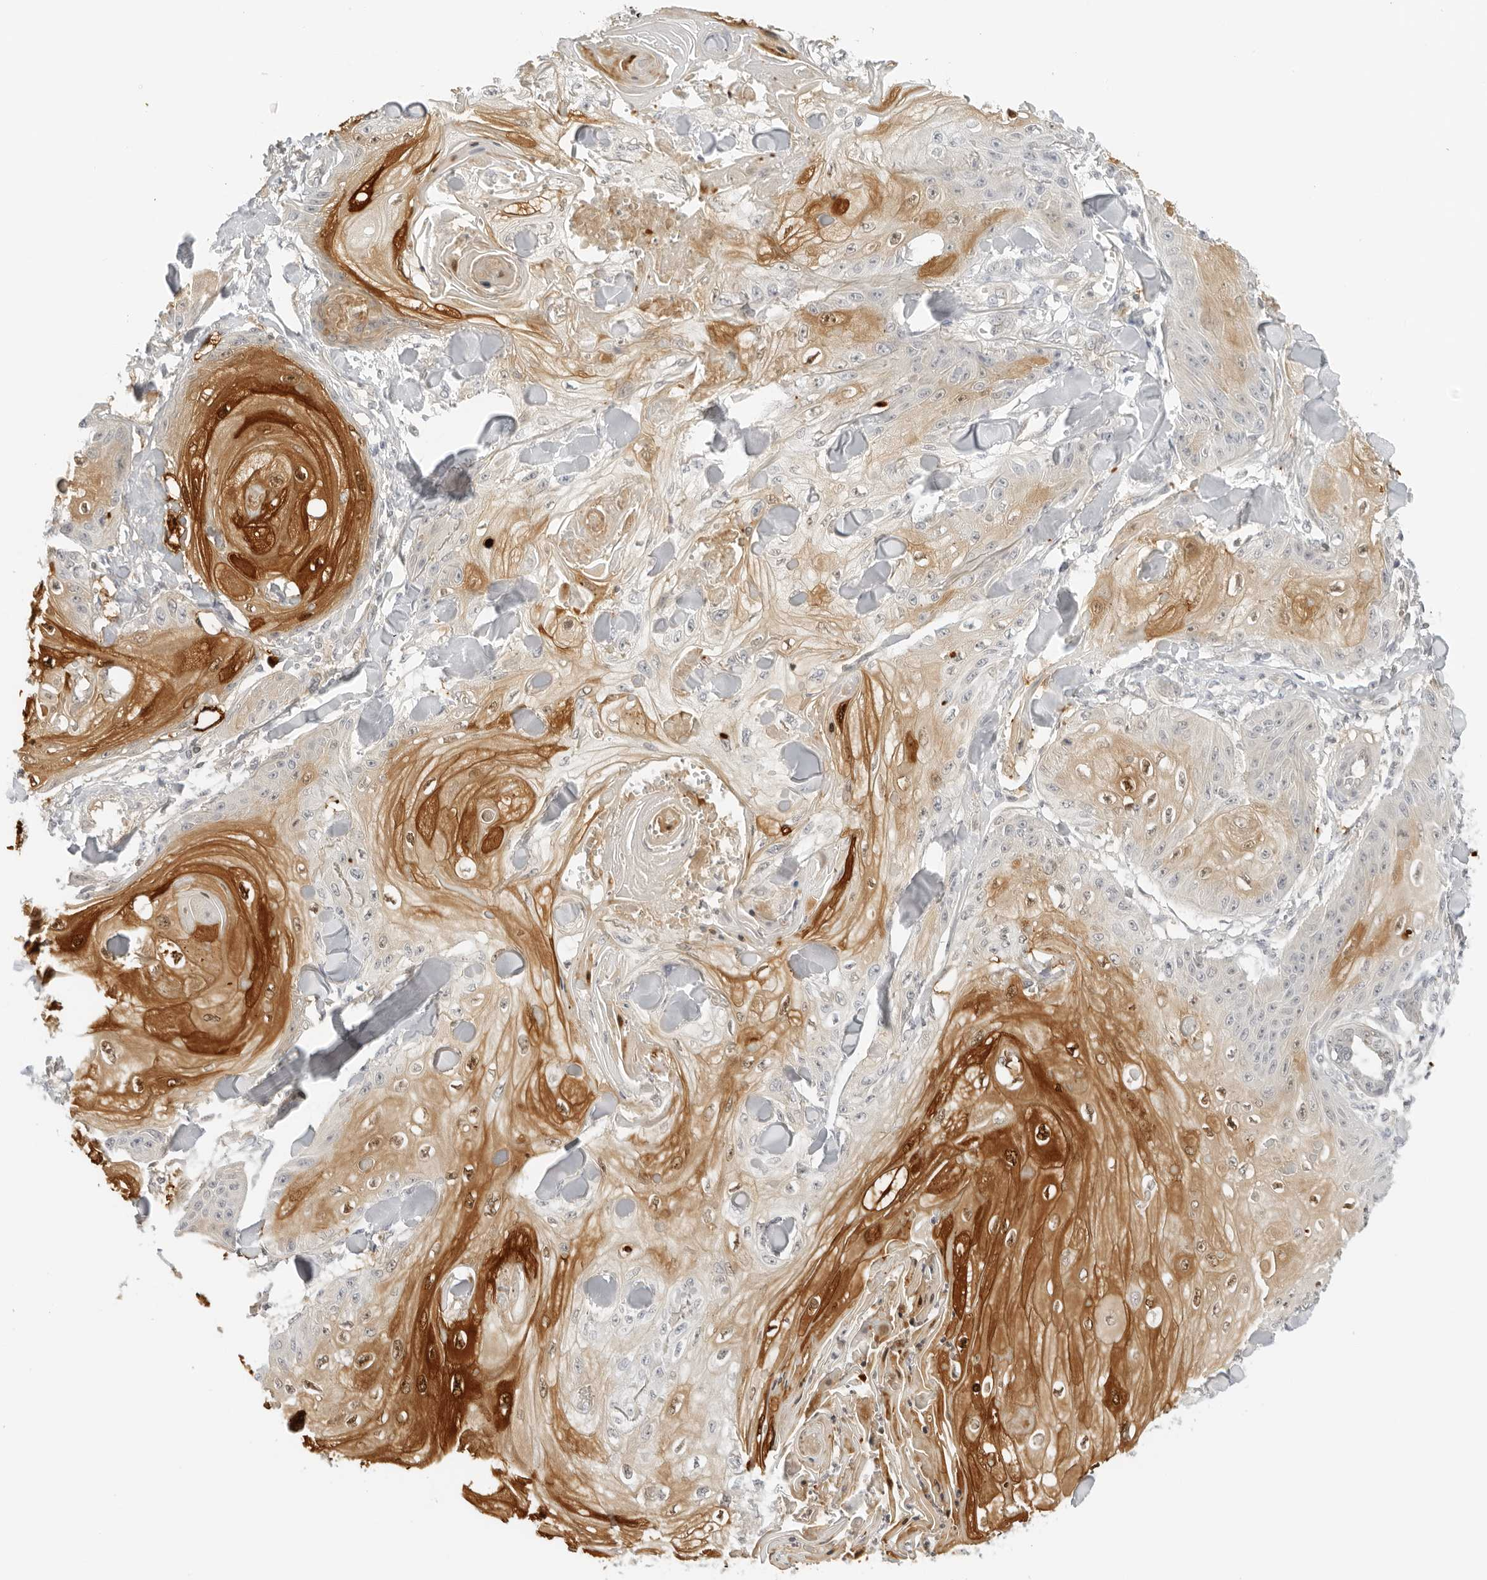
{"staining": {"intensity": "strong", "quantity": "25%-75%", "location": "cytoplasmic/membranous,nuclear"}, "tissue": "skin cancer", "cell_type": "Tumor cells", "image_type": "cancer", "snomed": [{"axis": "morphology", "description": "Squamous cell carcinoma, NOS"}, {"axis": "topography", "description": "Skin"}], "caption": "Tumor cells exhibit strong cytoplasmic/membranous and nuclear positivity in about 25%-75% of cells in skin squamous cell carcinoma.", "gene": "OSCP1", "patient": {"sex": "male", "age": 74}}